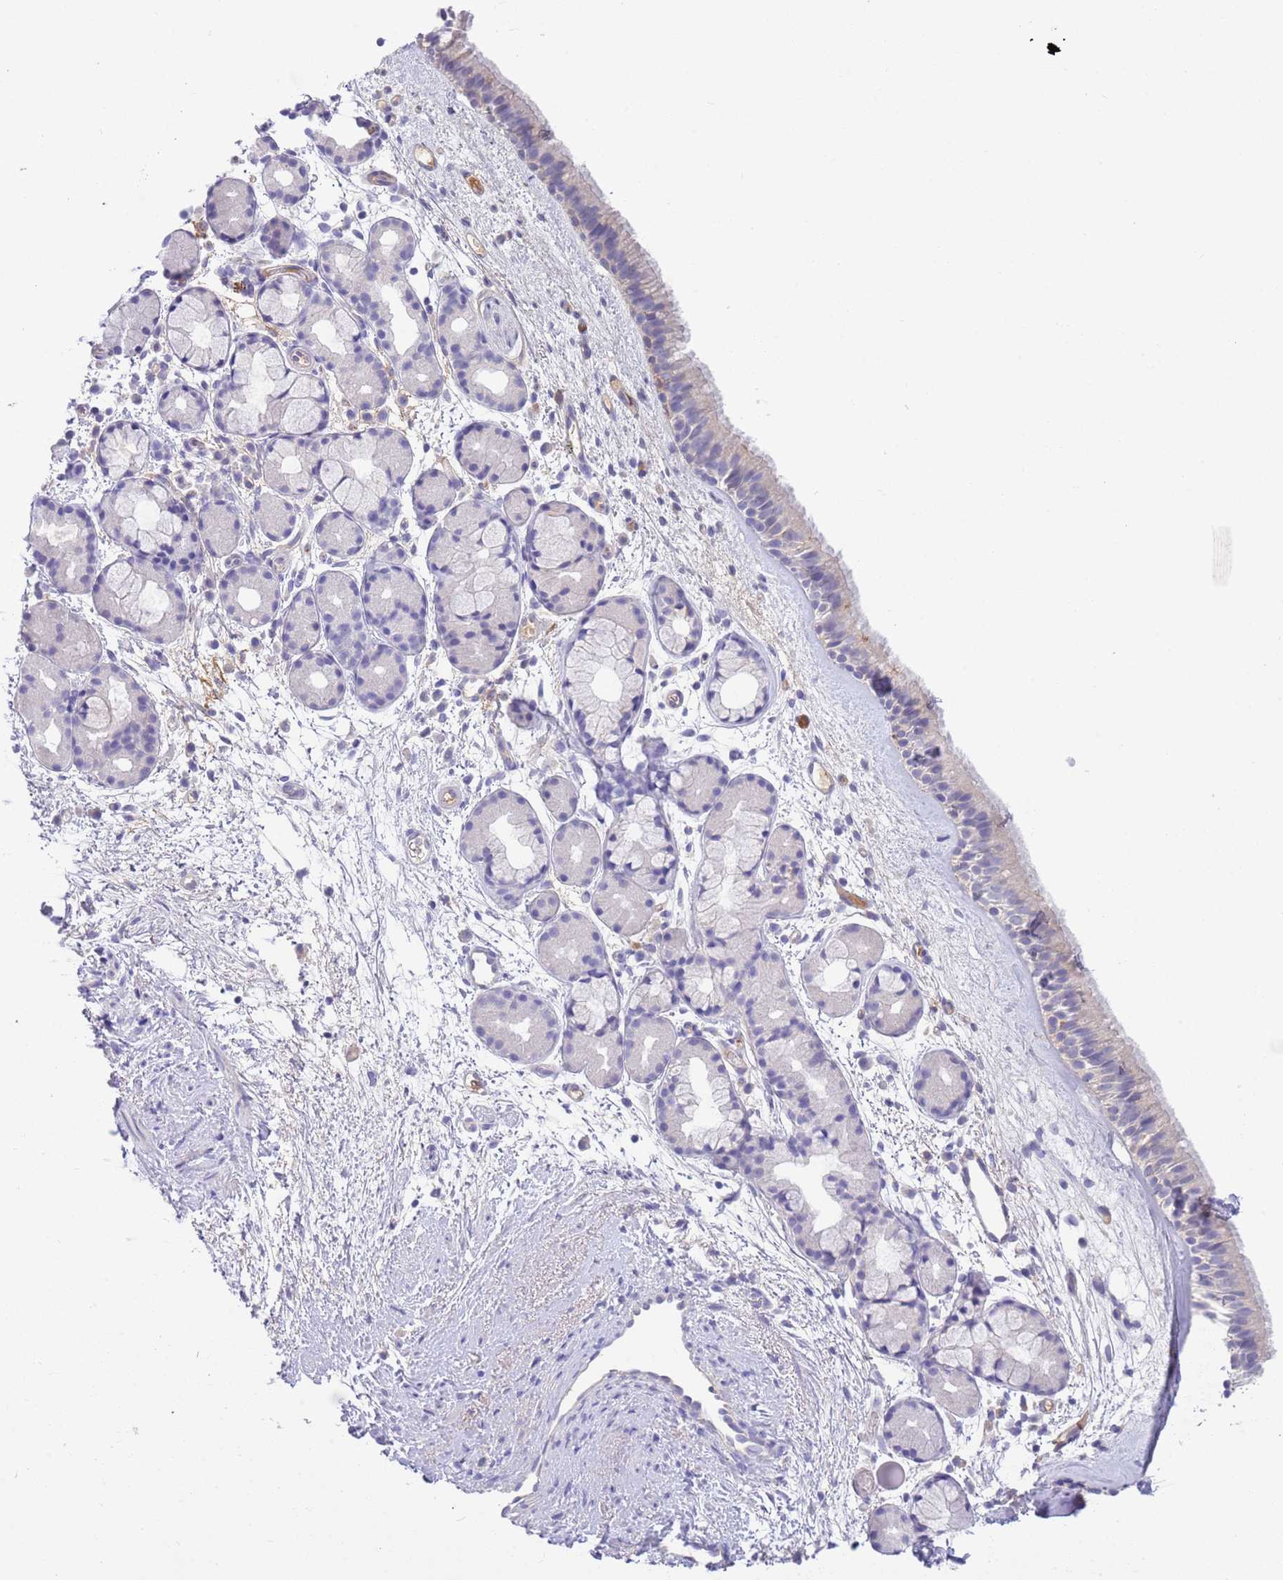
{"staining": {"intensity": "negative", "quantity": "none", "location": "none"}, "tissue": "nasopharynx", "cell_type": "Respiratory epithelial cells", "image_type": "normal", "snomed": [{"axis": "morphology", "description": "Normal tissue, NOS"}, {"axis": "topography", "description": "Nasopharynx"}], "caption": "Immunohistochemistry (IHC) of unremarkable human nasopharynx displays no staining in respiratory epithelial cells. Brightfield microscopy of immunohistochemistry (IHC) stained with DAB (3,3'-diaminobenzidine) (brown) and hematoxylin (blue), captured at high magnification.", "gene": "IGFL4", "patient": {"sex": "female", "age": 81}}